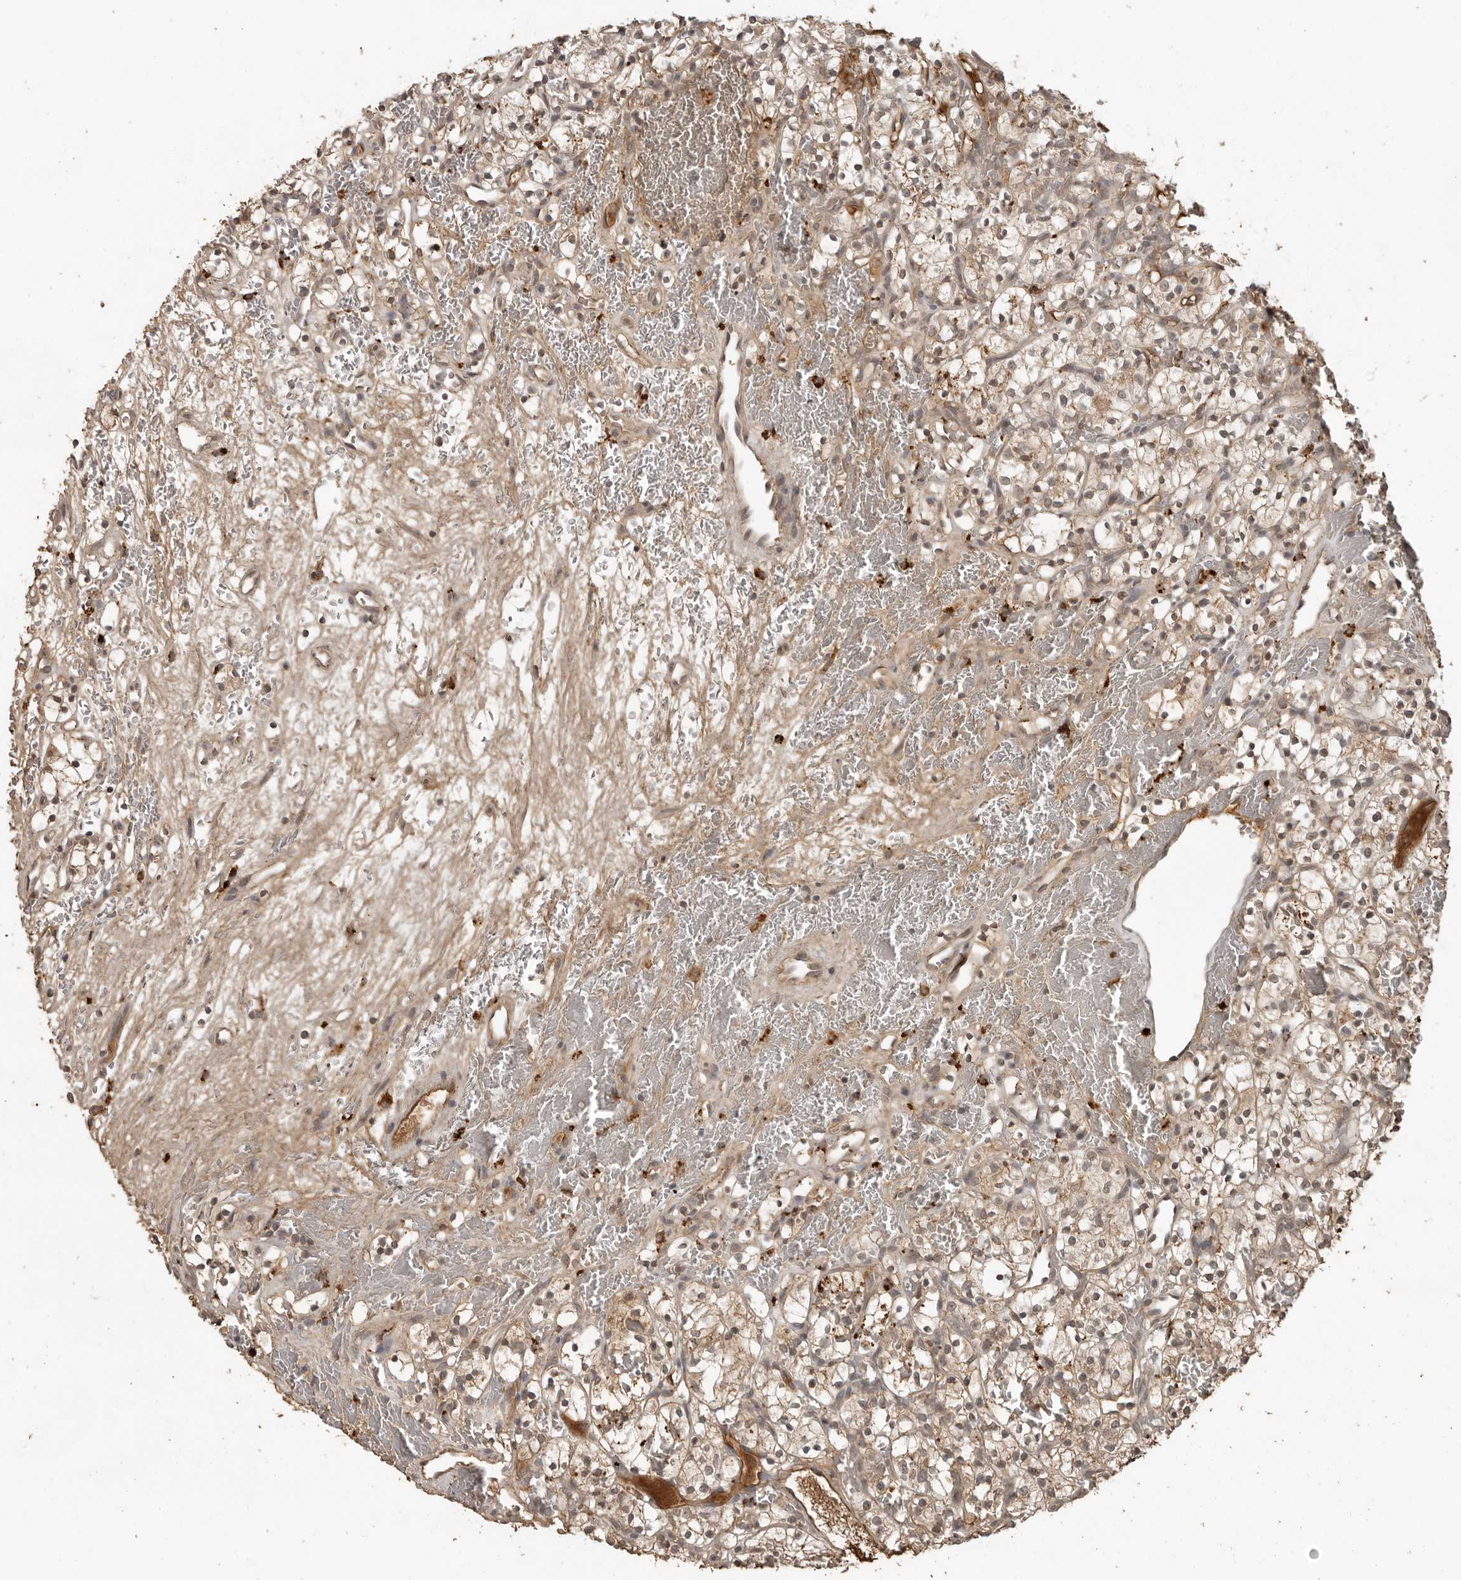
{"staining": {"intensity": "moderate", "quantity": ">75%", "location": "cytoplasmic/membranous"}, "tissue": "renal cancer", "cell_type": "Tumor cells", "image_type": "cancer", "snomed": [{"axis": "morphology", "description": "Adenocarcinoma, NOS"}, {"axis": "topography", "description": "Kidney"}], "caption": "Immunohistochemical staining of renal adenocarcinoma reveals moderate cytoplasmic/membranous protein positivity in approximately >75% of tumor cells. (DAB IHC, brown staining for protein, blue staining for nuclei).", "gene": "CTF1", "patient": {"sex": "female", "age": 57}}